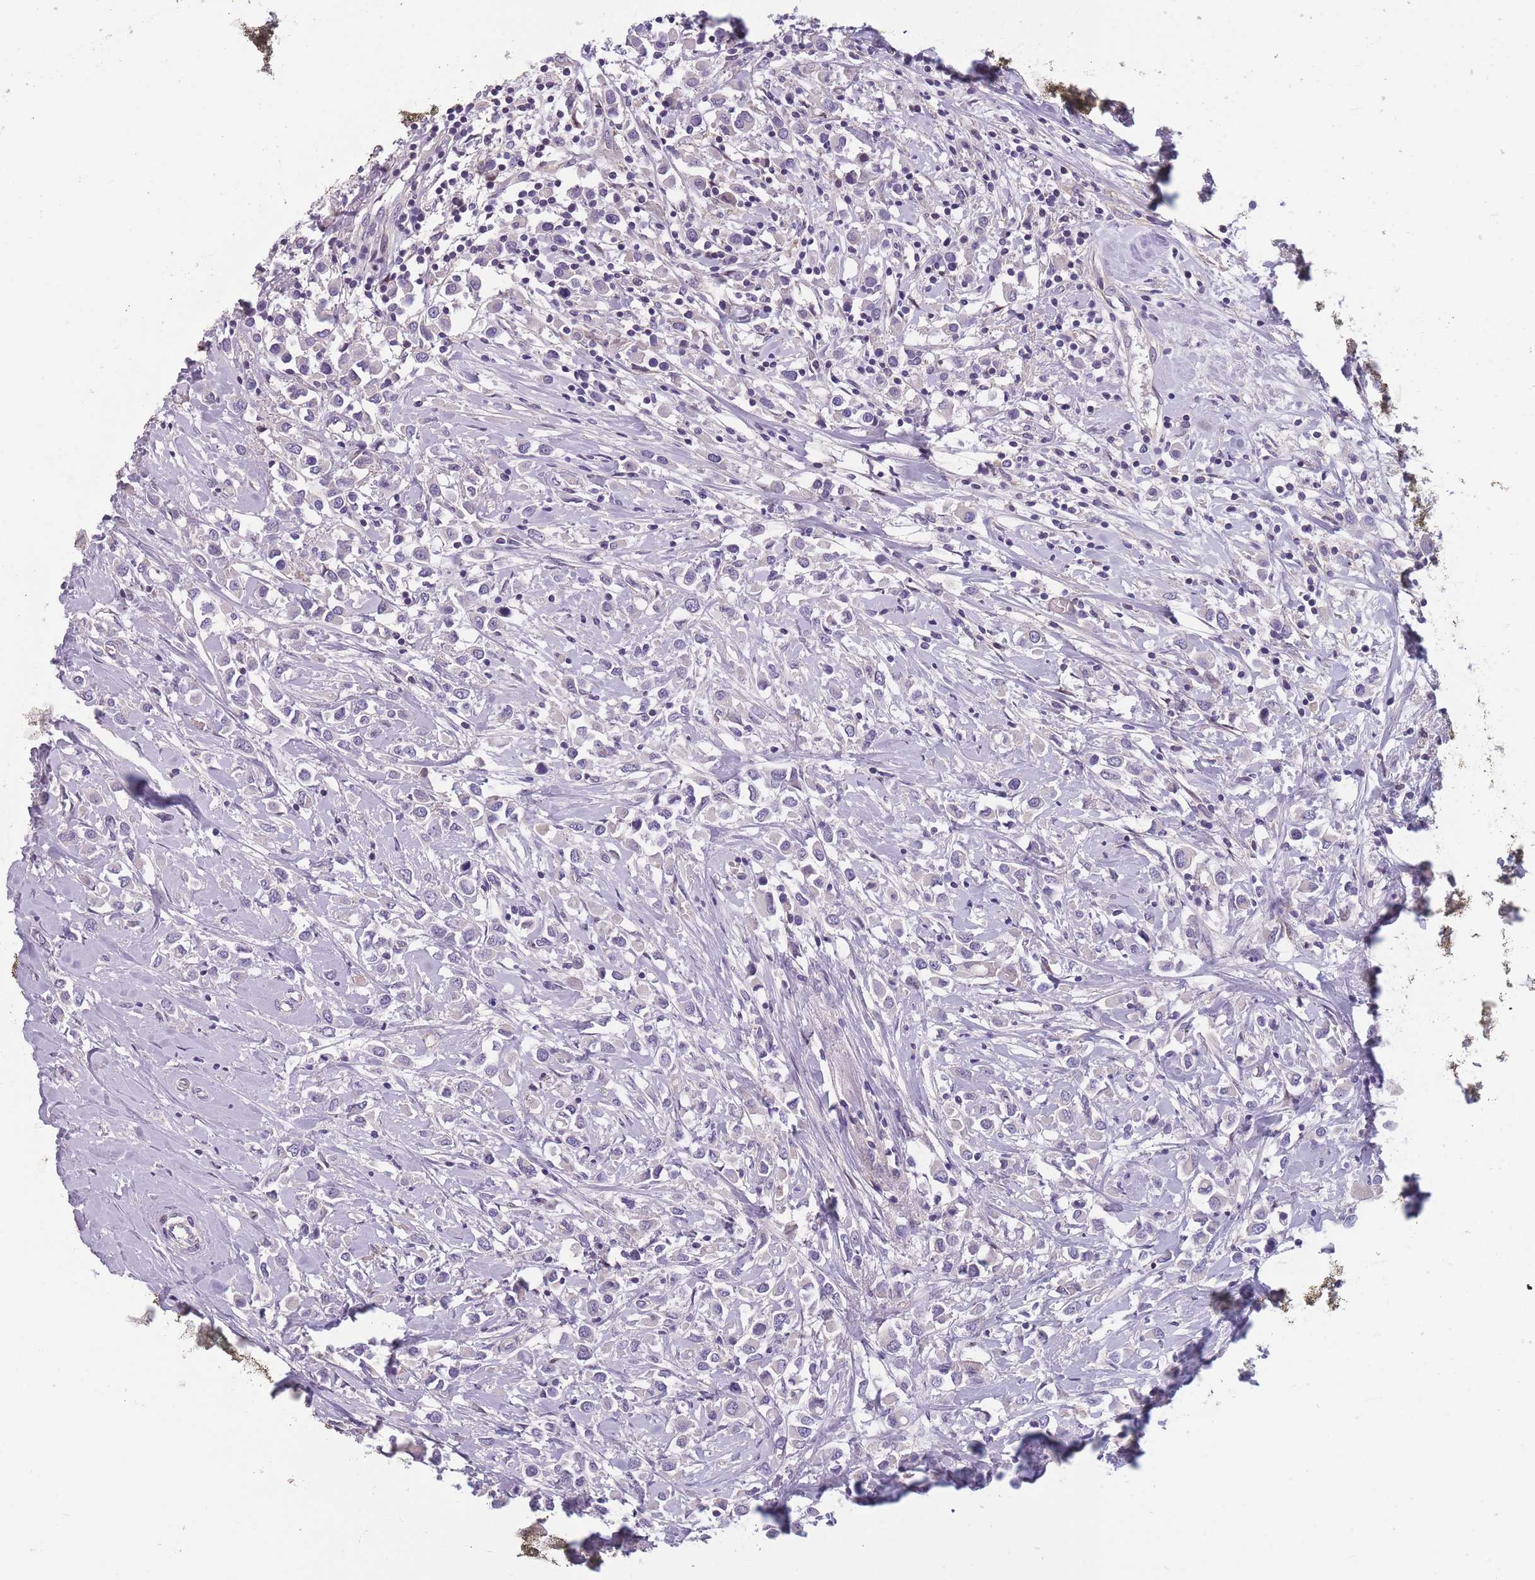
{"staining": {"intensity": "negative", "quantity": "none", "location": "none"}, "tissue": "breast cancer", "cell_type": "Tumor cells", "image_type": "cancer", "snomed": [{"axis": "morphology", "description": "Duct carcinoma"}, {"axis": "topography", "description": "Breast"}], "caption": "Tumor cells show no significant protein expression in breast cancer (invasive ductal carcinoma). Nuclei are stained in blue.", "gene": "FAM83F", "patient": {"sex": "female", "age": 61}}